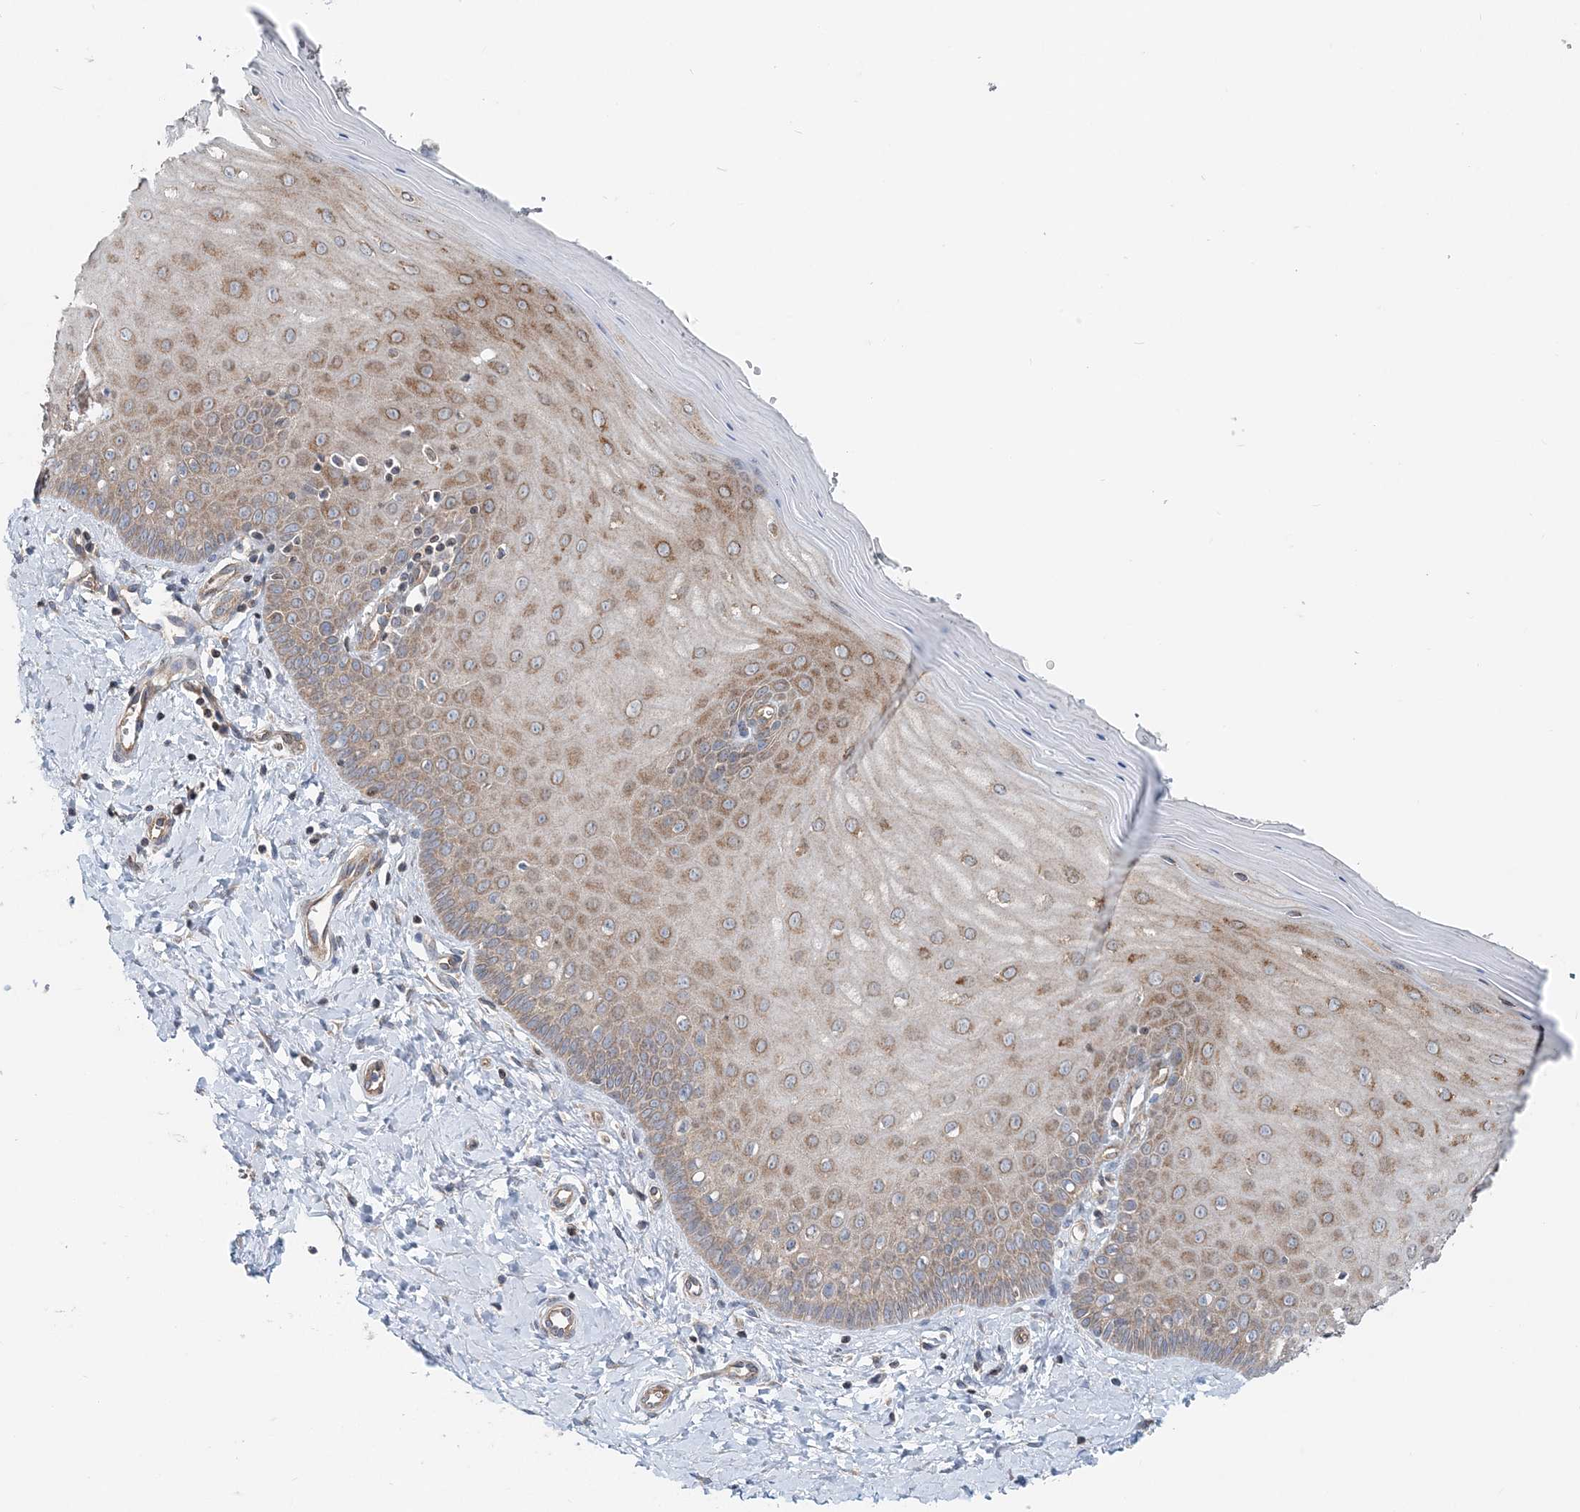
{"staining": {"intensity": "moderate", "quantity": "<25%", "location": "cytoplasmic/membranous"}, "tissue": "cervix", "cell_type": "Glandular cells", "image_type": "normal", "snomed": [{"axis": "morphology", "description": "Normal tissue, NOS"}, {"axis": "topography", "description": "Cervix"}], "caption": "Immunohistochemical staining of unremarkable cervix displays <25% levels of moderate cytoplasmic/membranous protein staining in approximately <25% of glandular cells. (brown staining indicates protein expression, while blue staining denotes nuclei).", "gene": "MOB4", "patient": {"sex": "female", "age": 55}}